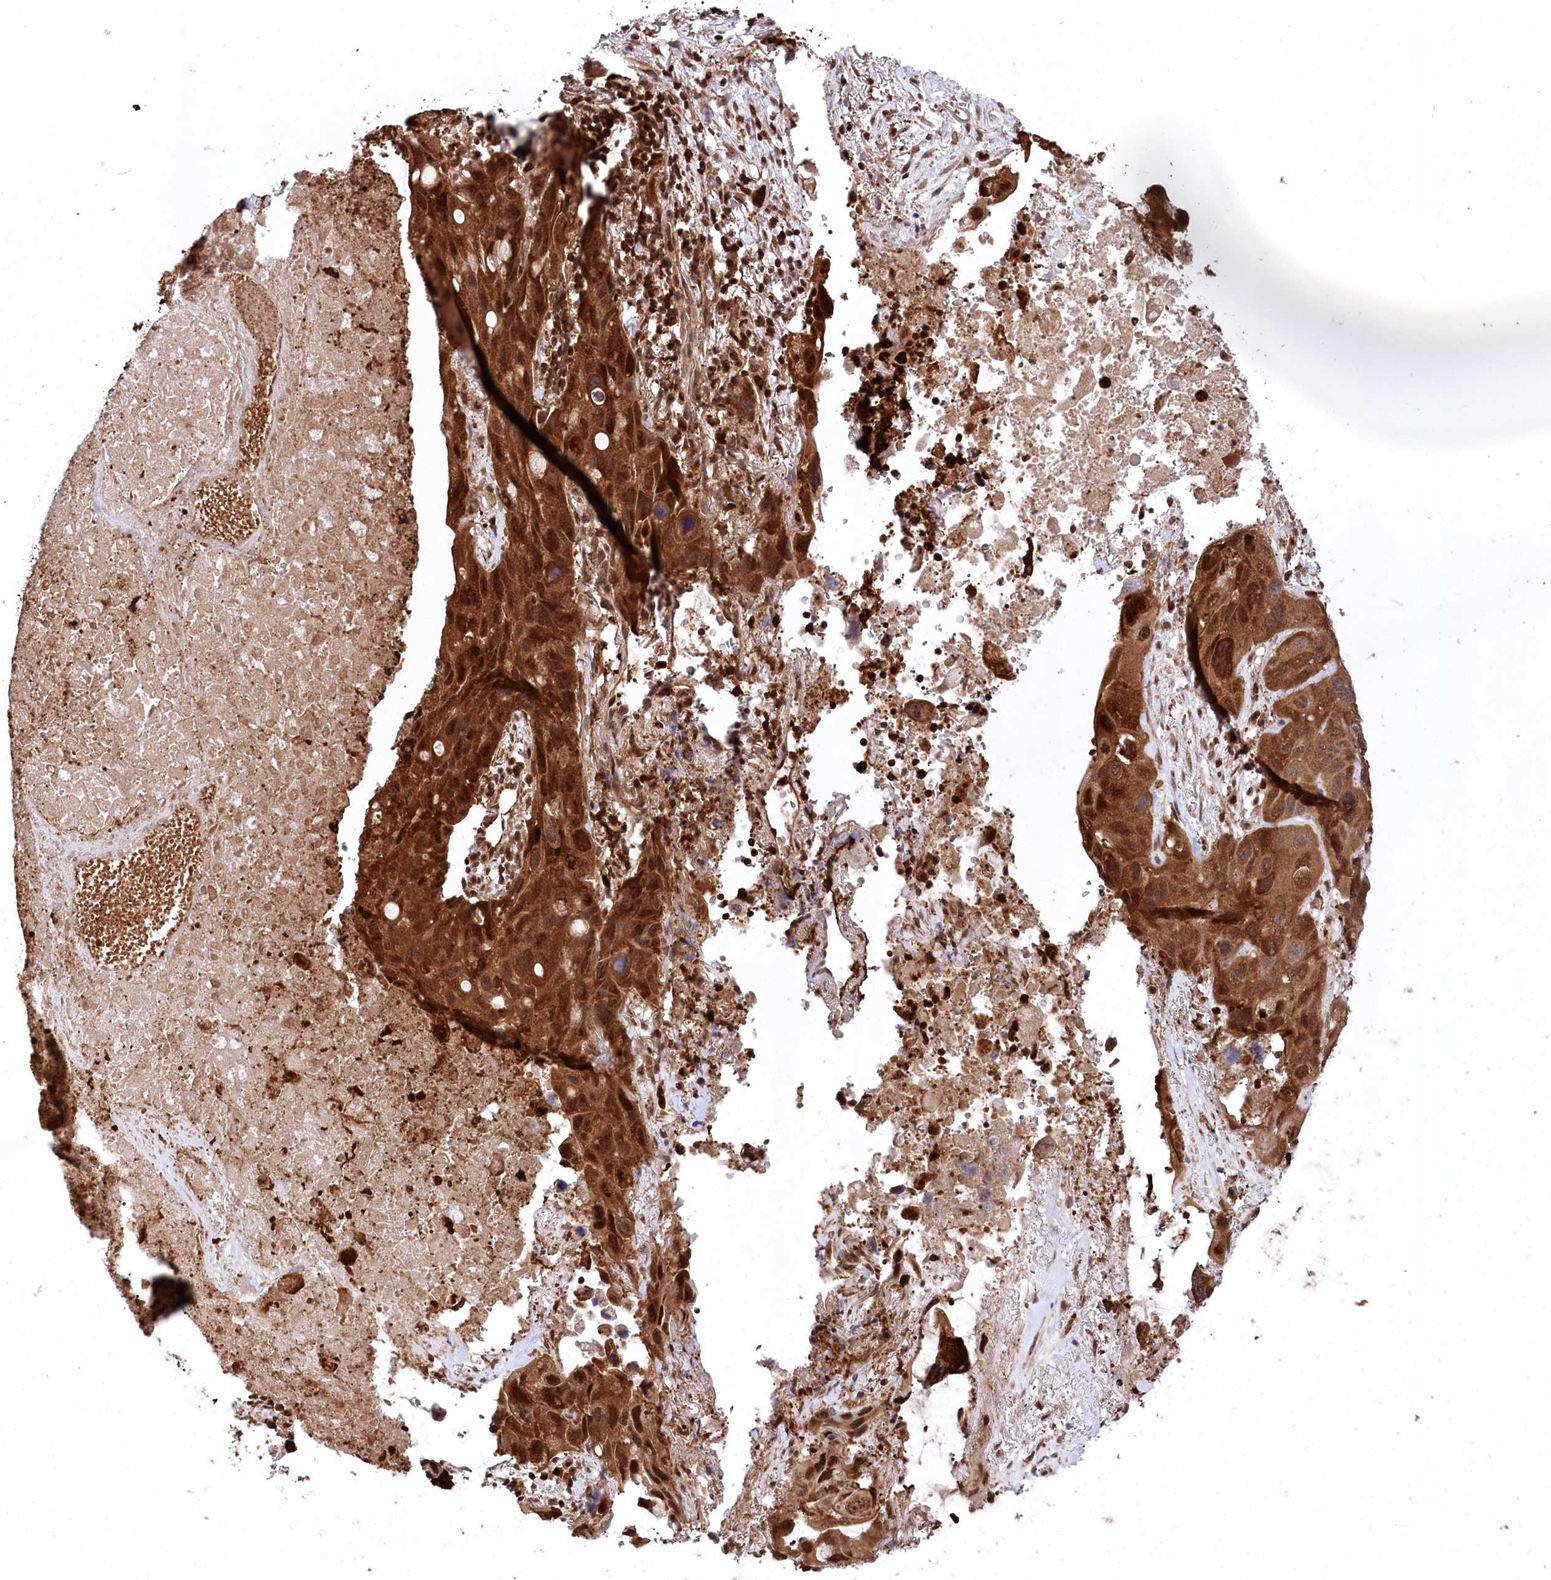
{"staining": {"intensity": "strong", "quantity": ">75%", "location": "cytoplasmic/membranous,nuclear"}, "tissue": "lung cancer", "cell_type": "Tumor cells", "image_type": "cancer", "snomed": [{"axis": "morphology", "description": "Squamous cell carcinoma, NOS"}, {"axis": "topography", "description": "Lung"}], "caption": "Protein staining of lung cancer (squamous cell carcinoma) tissue reveals strong cytoplasmic/membranous and nuclear staining in about >75% of tumor cells. Ihc stains the protein in brown and the nuclei are stained blue.", "gene": "LSG1", "patient": {"sex": "female", "age": 73}}